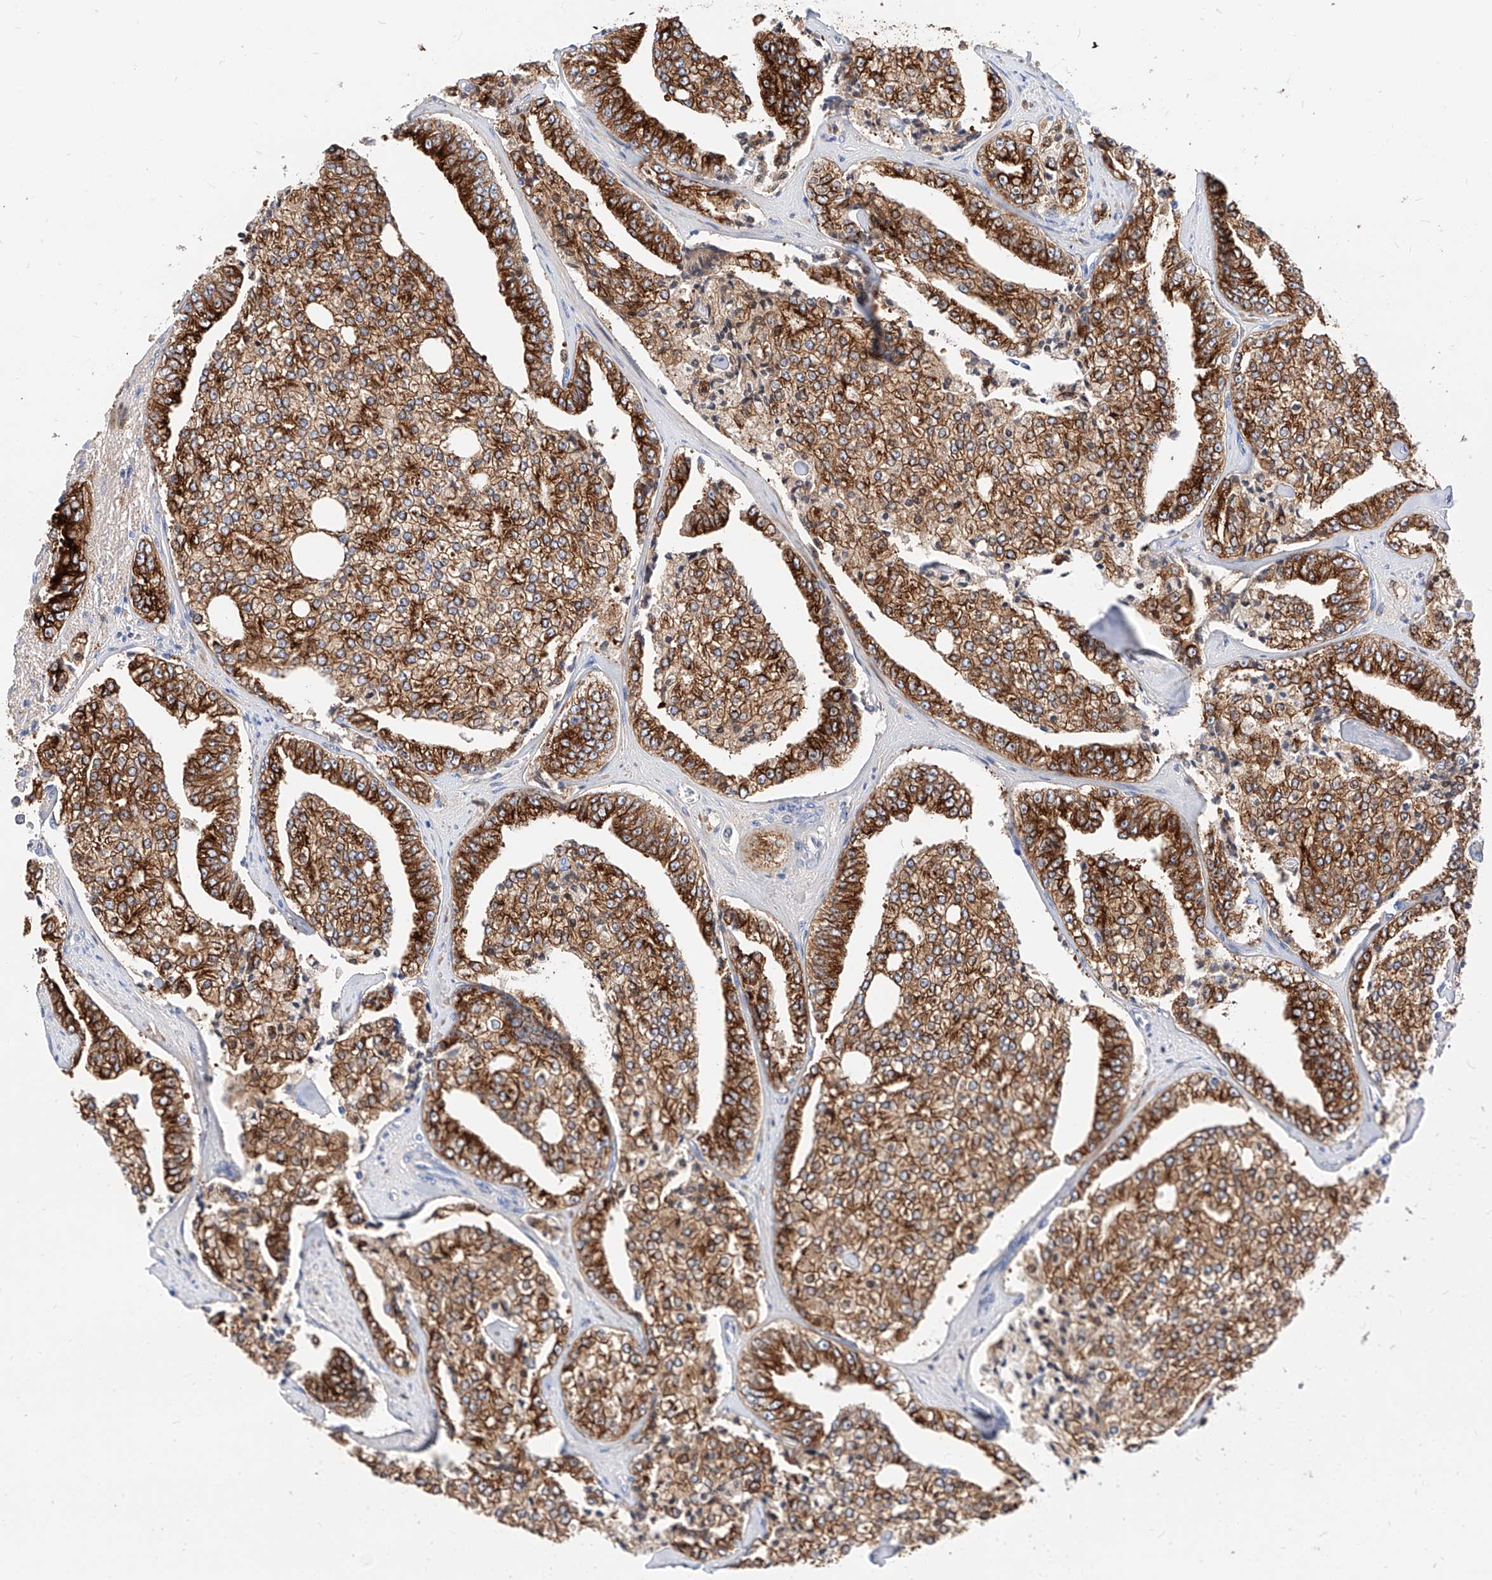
{"staining": {"intensity": "strong", "quantity": ">75%", "location": "cytoplasmic/membranous"}, "tissue": "prostate cancer", "cell_type": "Tumor cells", "image_type": "cancer", "snomed": [{"axis": "morphology", "description": "Adenocarcinoma, High grade"}, {"axis": "topography", "description": "Prostate"}], "caption": "DAB immunohistochemical staining of prostate cancer demonstrates strong cytoplasmic/membranous protein expression in about >75% of tumor cells. (Brightfield microscopy of DAB IHC at high magnification).", "gene": "MAP7", "patient": {"sex": "male", "age": 71}}